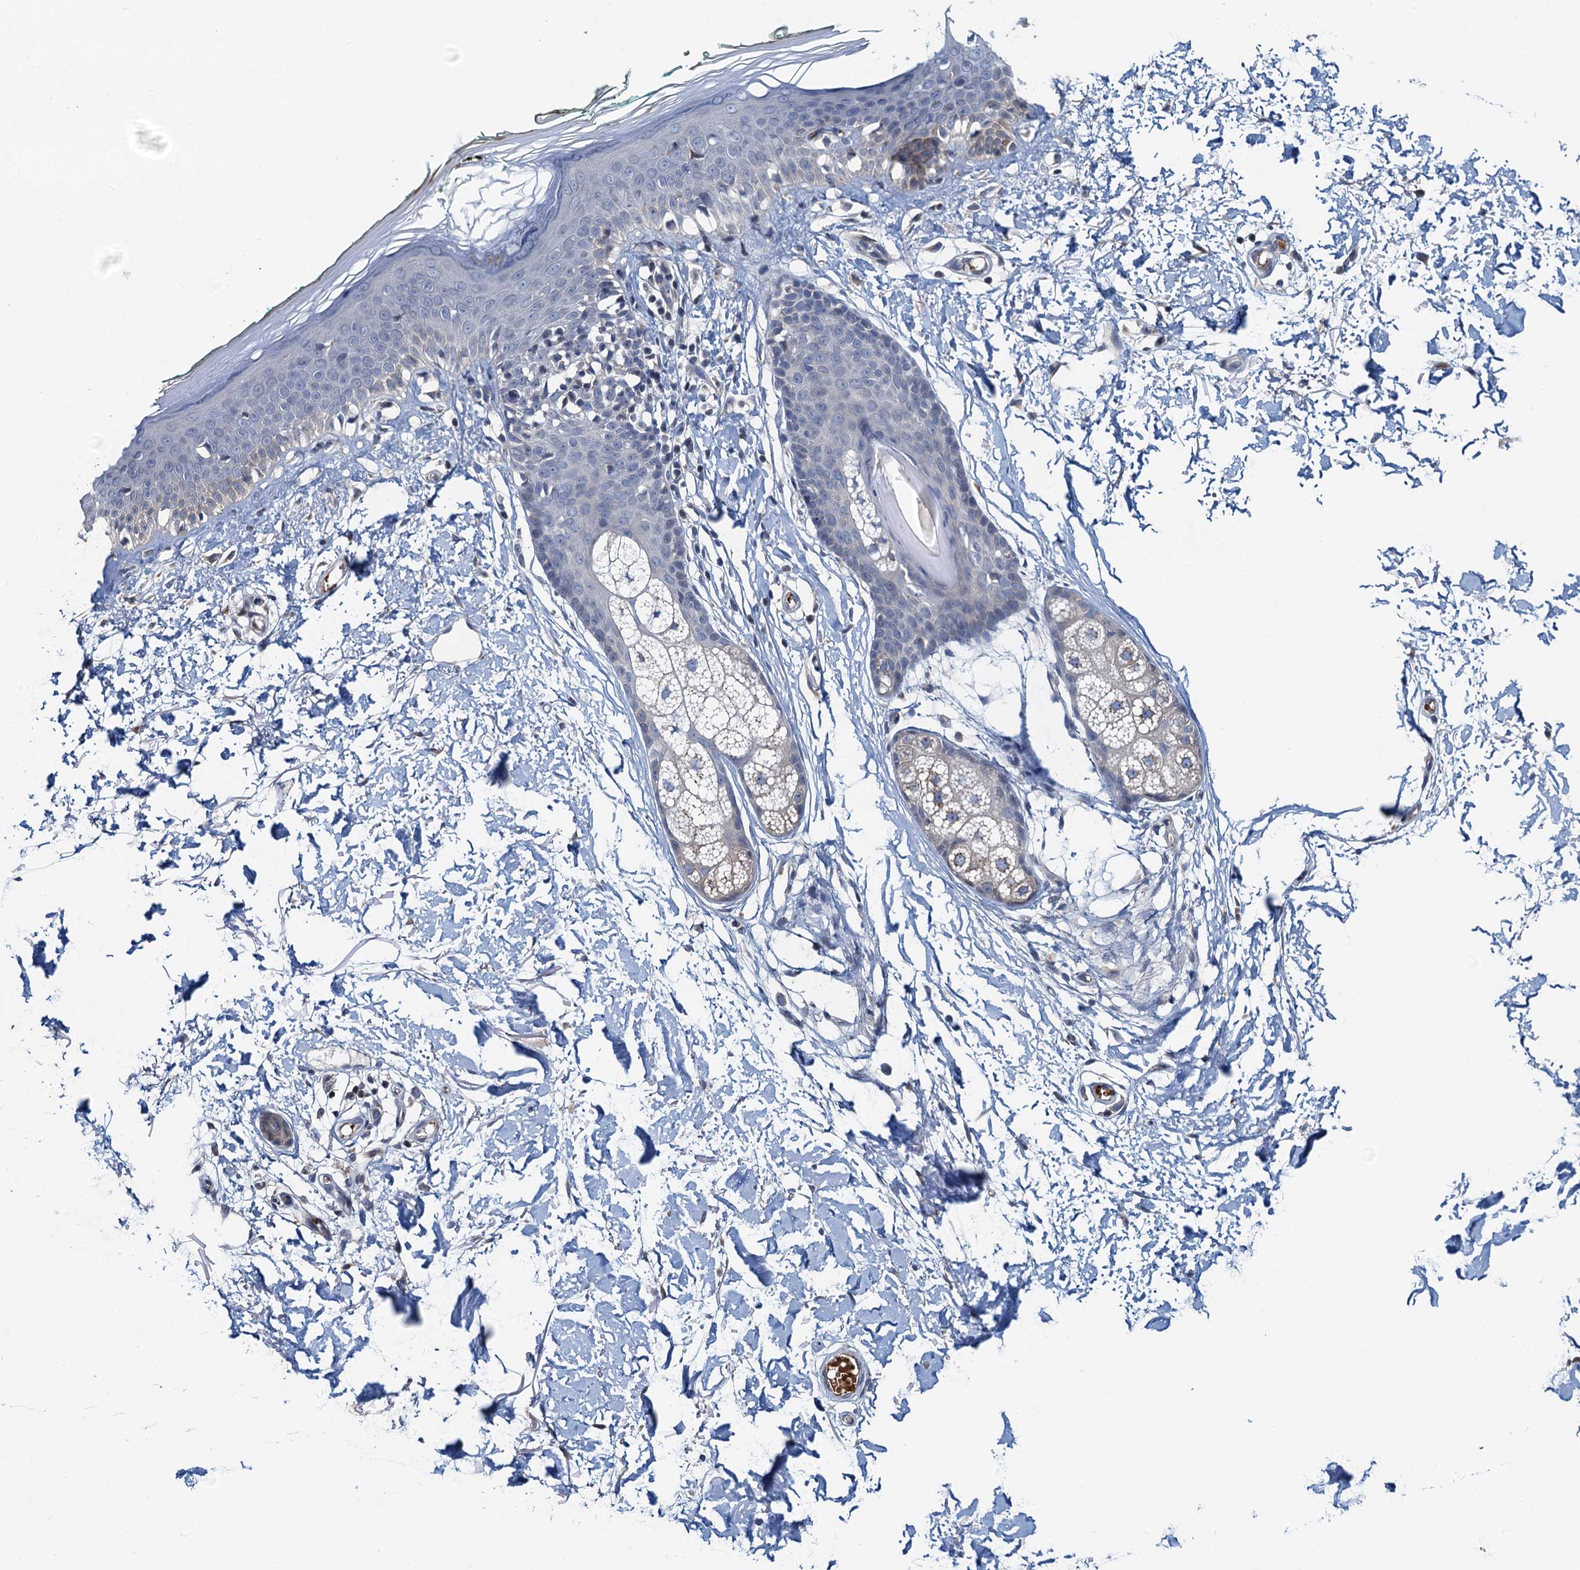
{"staining": {"intensity": "negative", "quantity": "none", "location": "none"}, "tissue": "skin", "cell_type": "Fibroblasts", "image_type": "normal", "snomed": [{"axis": "morphology", "description": "Normal tissue, NOS"}, {"axis": "topography", "description": "Skin"}], "caption": "This micrograph is of benign skin stained with immunohistochemistry (IHC) to label a protein in brown with the nuclei are counter-stained blue. There is no expression in fibroblasts. (DAB immunohistochemistry (IHC), high magnification).", "gene": "NBEA", "patient": {"sex": "male", "age": 62}}